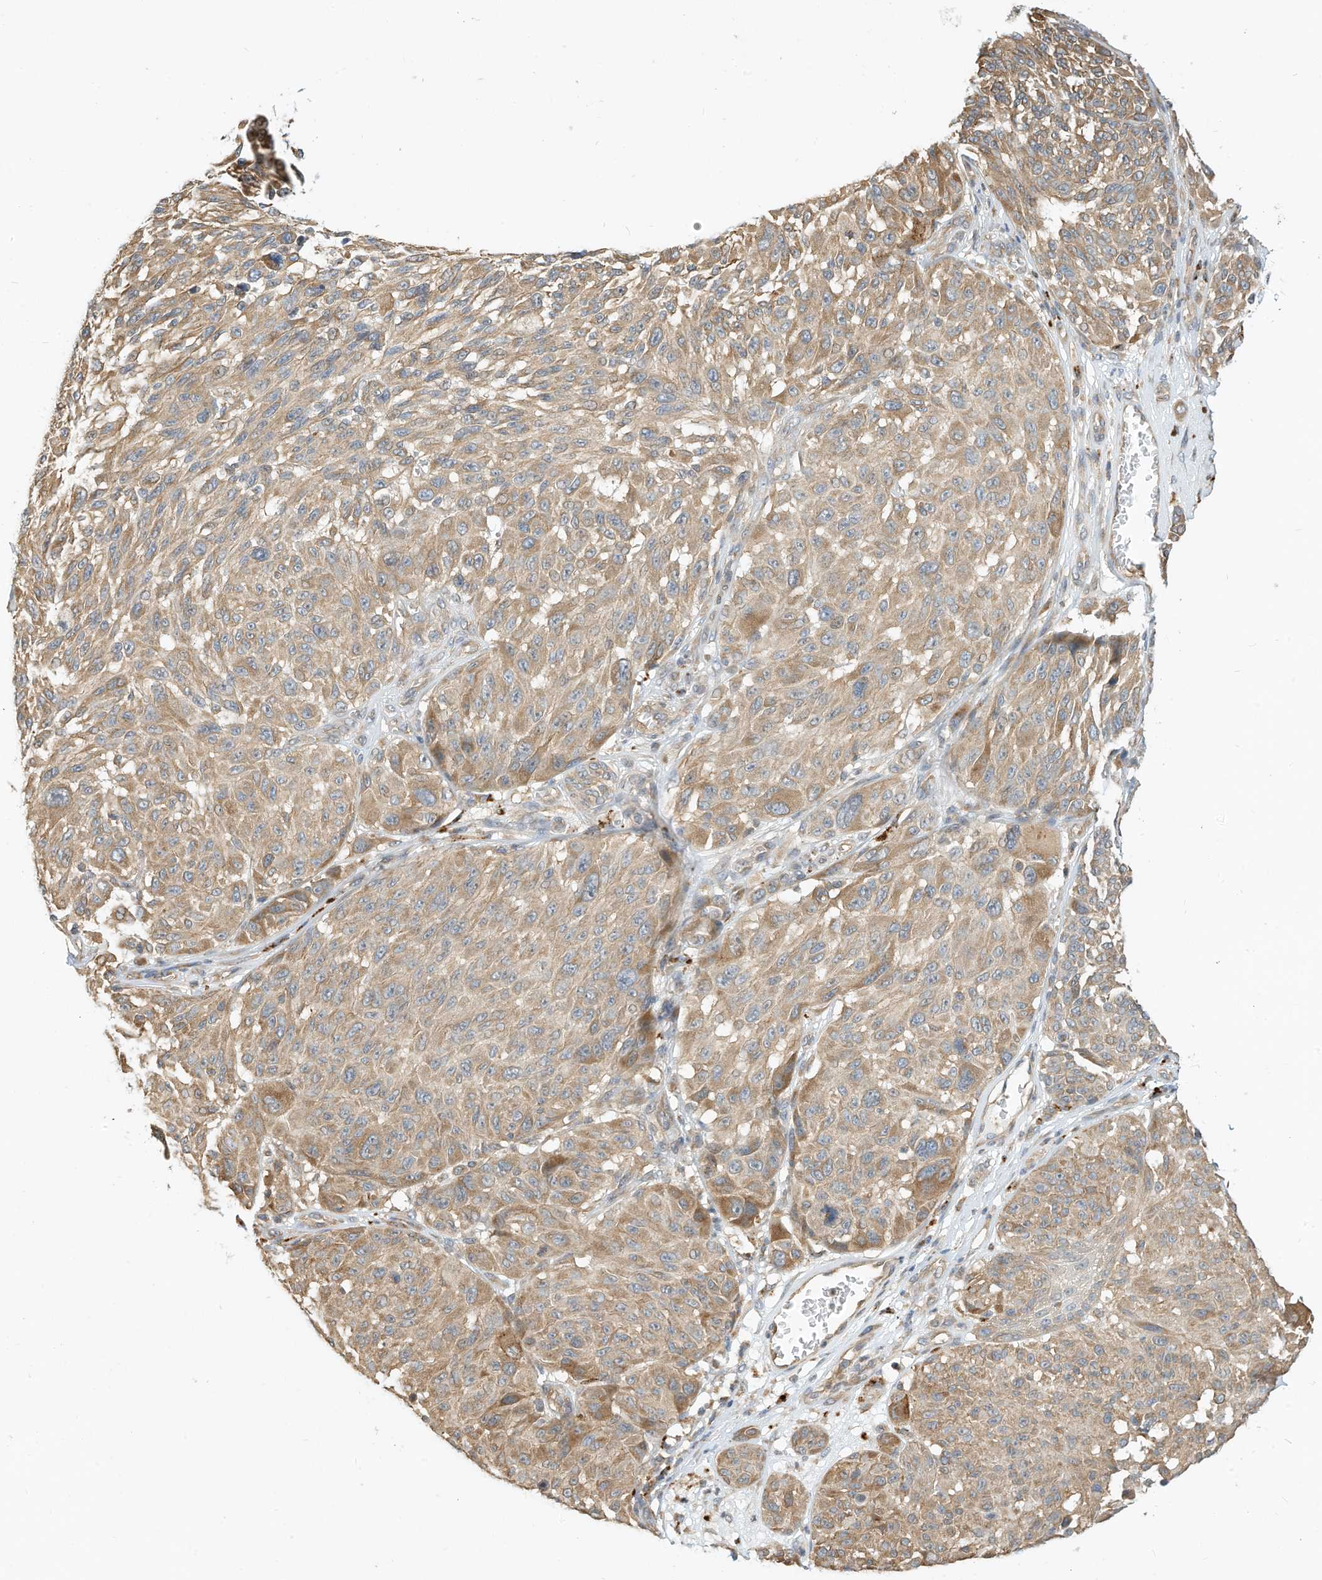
{"staining": {"intensity": "moderate", "quantity": ">75%", "location": "cytoplasmic/membranous"}, "tissue": "melanoma", "cell_type": "Tumor cells", "image_type": "cancer", "snomed": [{"axis": "morphology", "description": "Malignant melanoma, NOS"}, {"axis": "topography", "description": "Skin"}], "caption": "Malignant melanoma was stained to show a protein in brown. There is medium levels of moderate cytoplasmic/membranous staining in approximately >75% of tumor cells.", "gene": "OFD1", "patient": {"sex": "male", "age": 83}}